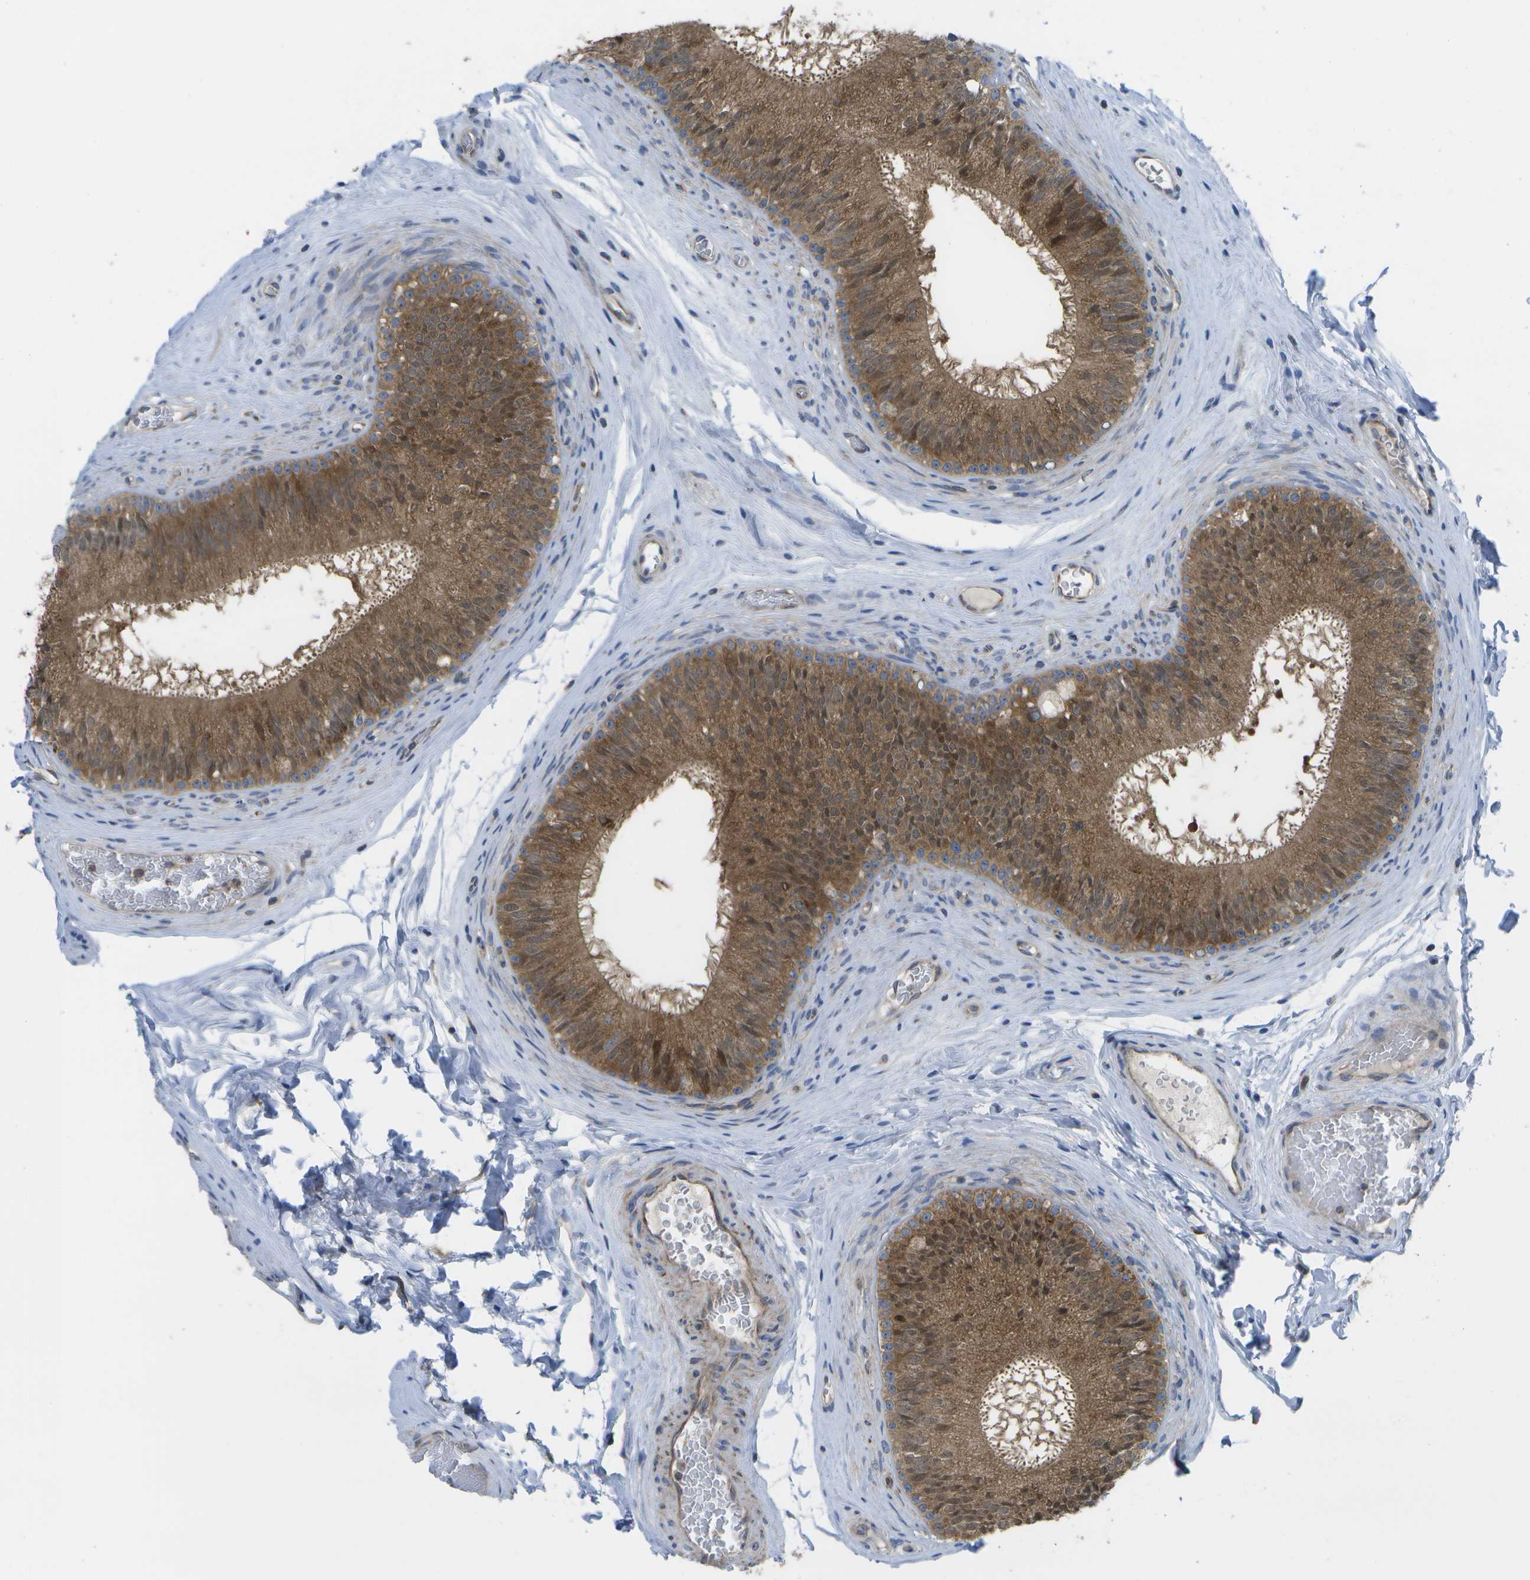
{"staining": {"intensity": "moderate", "quantity": ">75%", "location": "cytoplasmic/membranous"}, "tissue": "epididymis", "cell_type": "Glandular cells", "image_type": "normal", "snomed": [{"axis": "morphology", "description": "Normal tissue, NOS"}, {"axis": "topography", "description": "Testis"}, {"axis": "topography", "description": "Epididymis"}], "caption": "This image shows IHC staining of benign human epididymis, with medium moderate cytoplasmic/membranous positivity in about >75% of glandular cells.", "gene": "DPM3", "patient": {"sex": "male", "age": 36}}